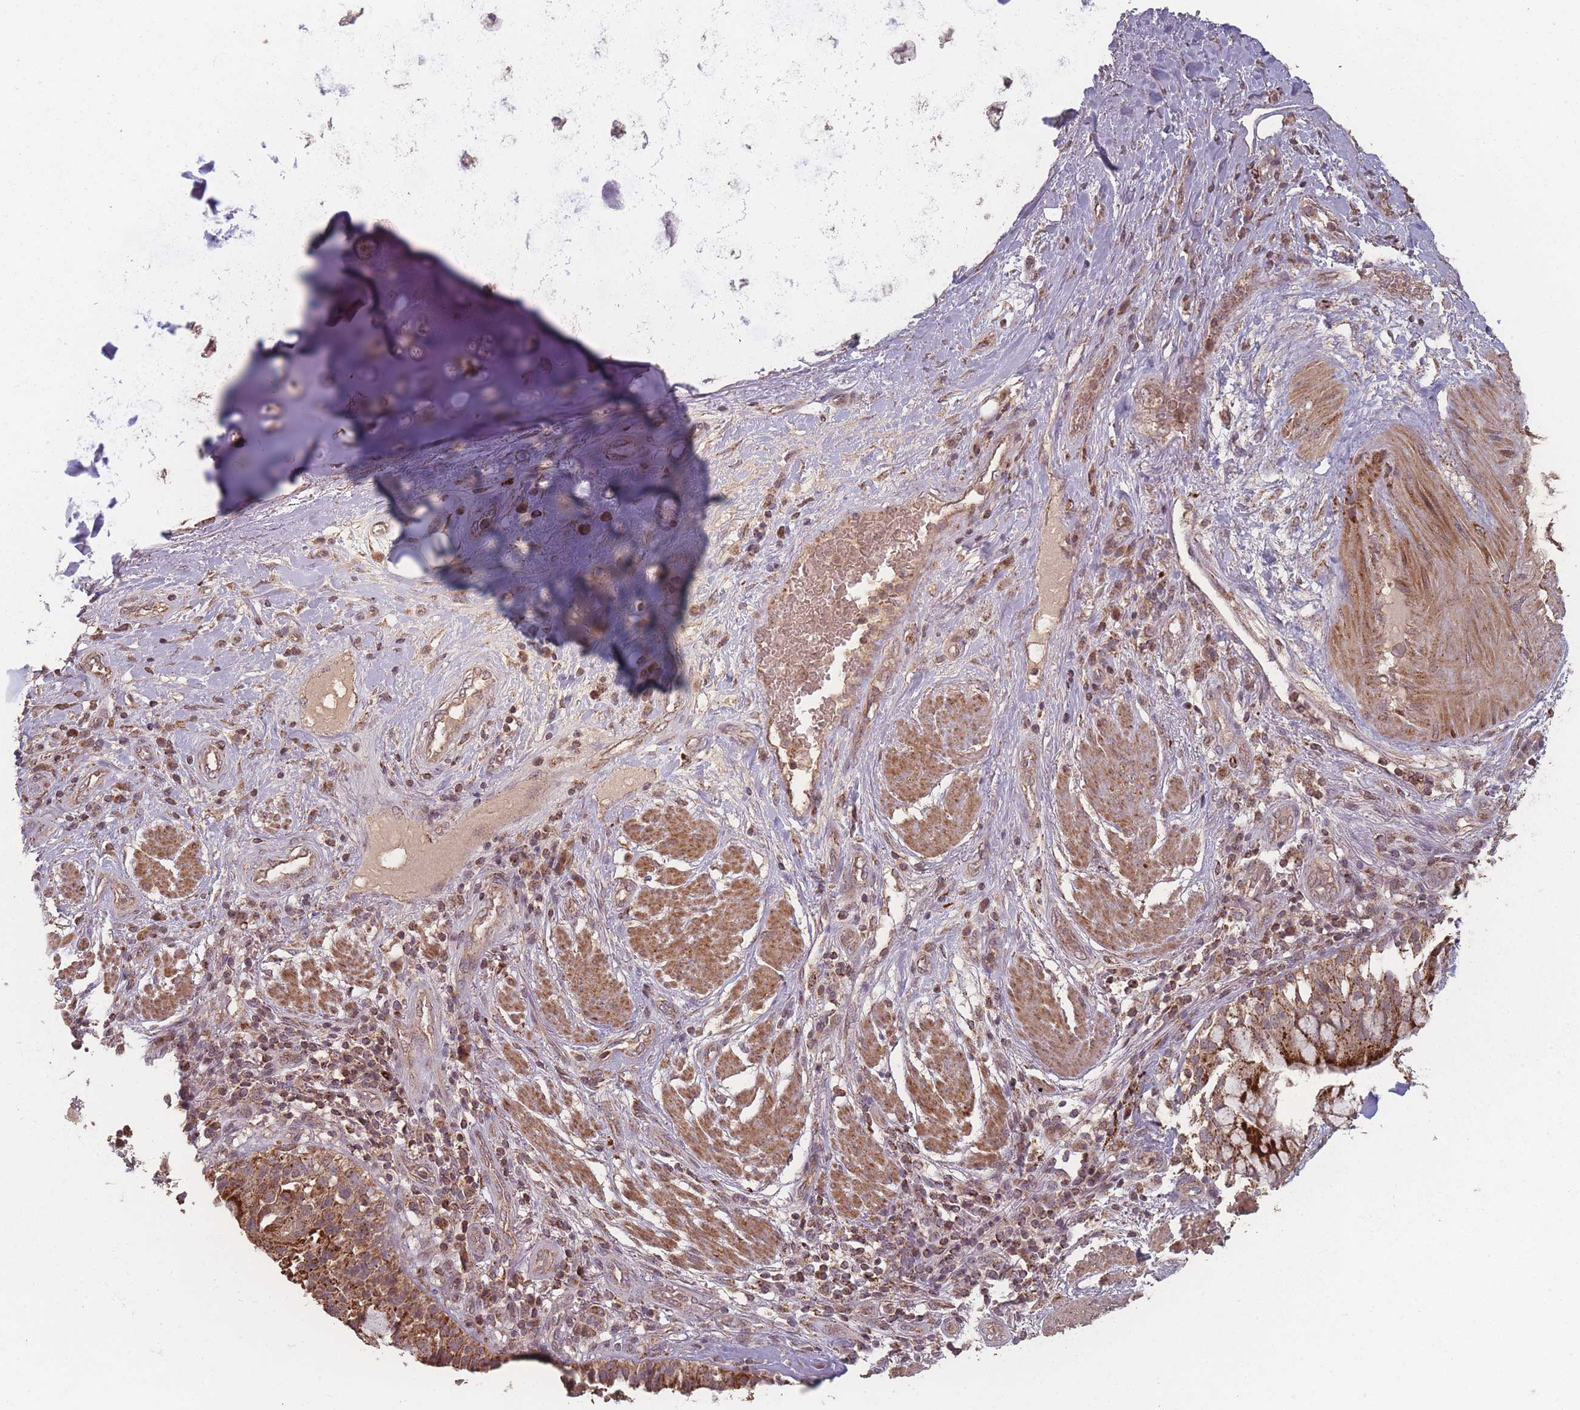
{"staining": {"intensity": "moderate", "quantity": ">75%", "location": "cytoplasmic/membranous"}, "tissue": "soft tissue", "cell_type": "Chondrocytes", "image_type": "normal", "snomed": [{"axis": "morphology", "description": "Normal tissue, NOS"}, {"axis": "morphology", "description": "Squamous cell carcinoma, NOS"}, {"axis": "topography", "description": "Bronchus"}, {"axis": "topography", "description": "Lung"}], "caption": "About >75% of chondrocytes in benign human soft tissue show moderate cytoplasmic/membranous protein positivity as visualized by brown immunohistochemical staining.", "gene": "LYRM7", "patient": {"sex": "male", "age": 64}}